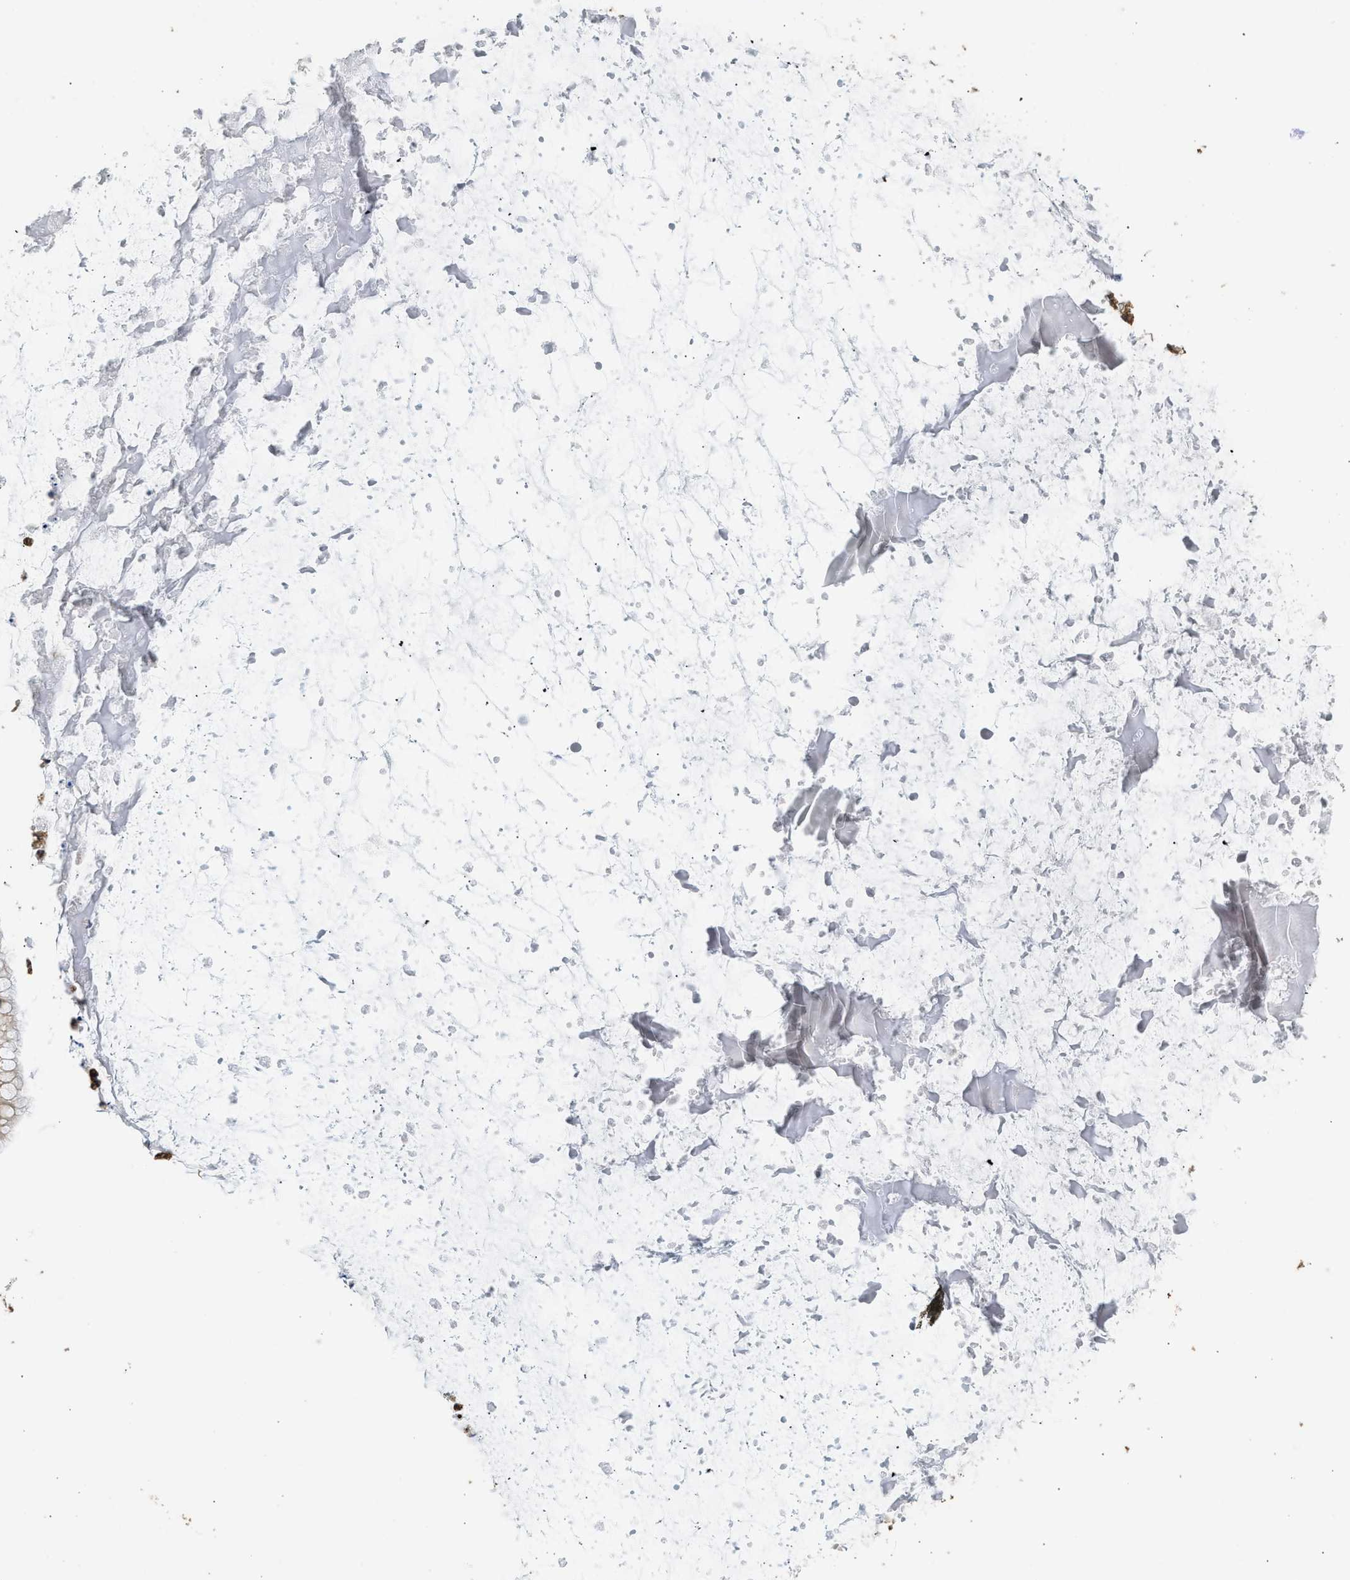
{"staining": {"intensity": "moderate", "quantity": ">75%", "location": "cytoplasmic/membranous"}, "tissue": "ovarian cancer", "cell_type": "Tumor cells", "image_type": "cancer", "snomed": [{"axis": "morphology", "description": "Cystadenocarcinoma, mucinous, NOS"}, {"axis": "topography", "description": "Ovary"}], "caption": "Ovarian cancer stained for a protein displays moderate cytoplasmic/membranous positivity in tumor cells. The staining was performed using DAB (3,3'-diaminobenzidine), with brown indicating positive protein expression. Nuclei are stained blue with hematoxylin.", "gene": "SLC36A4", "patient": {"sex": "female", "age": 57}}